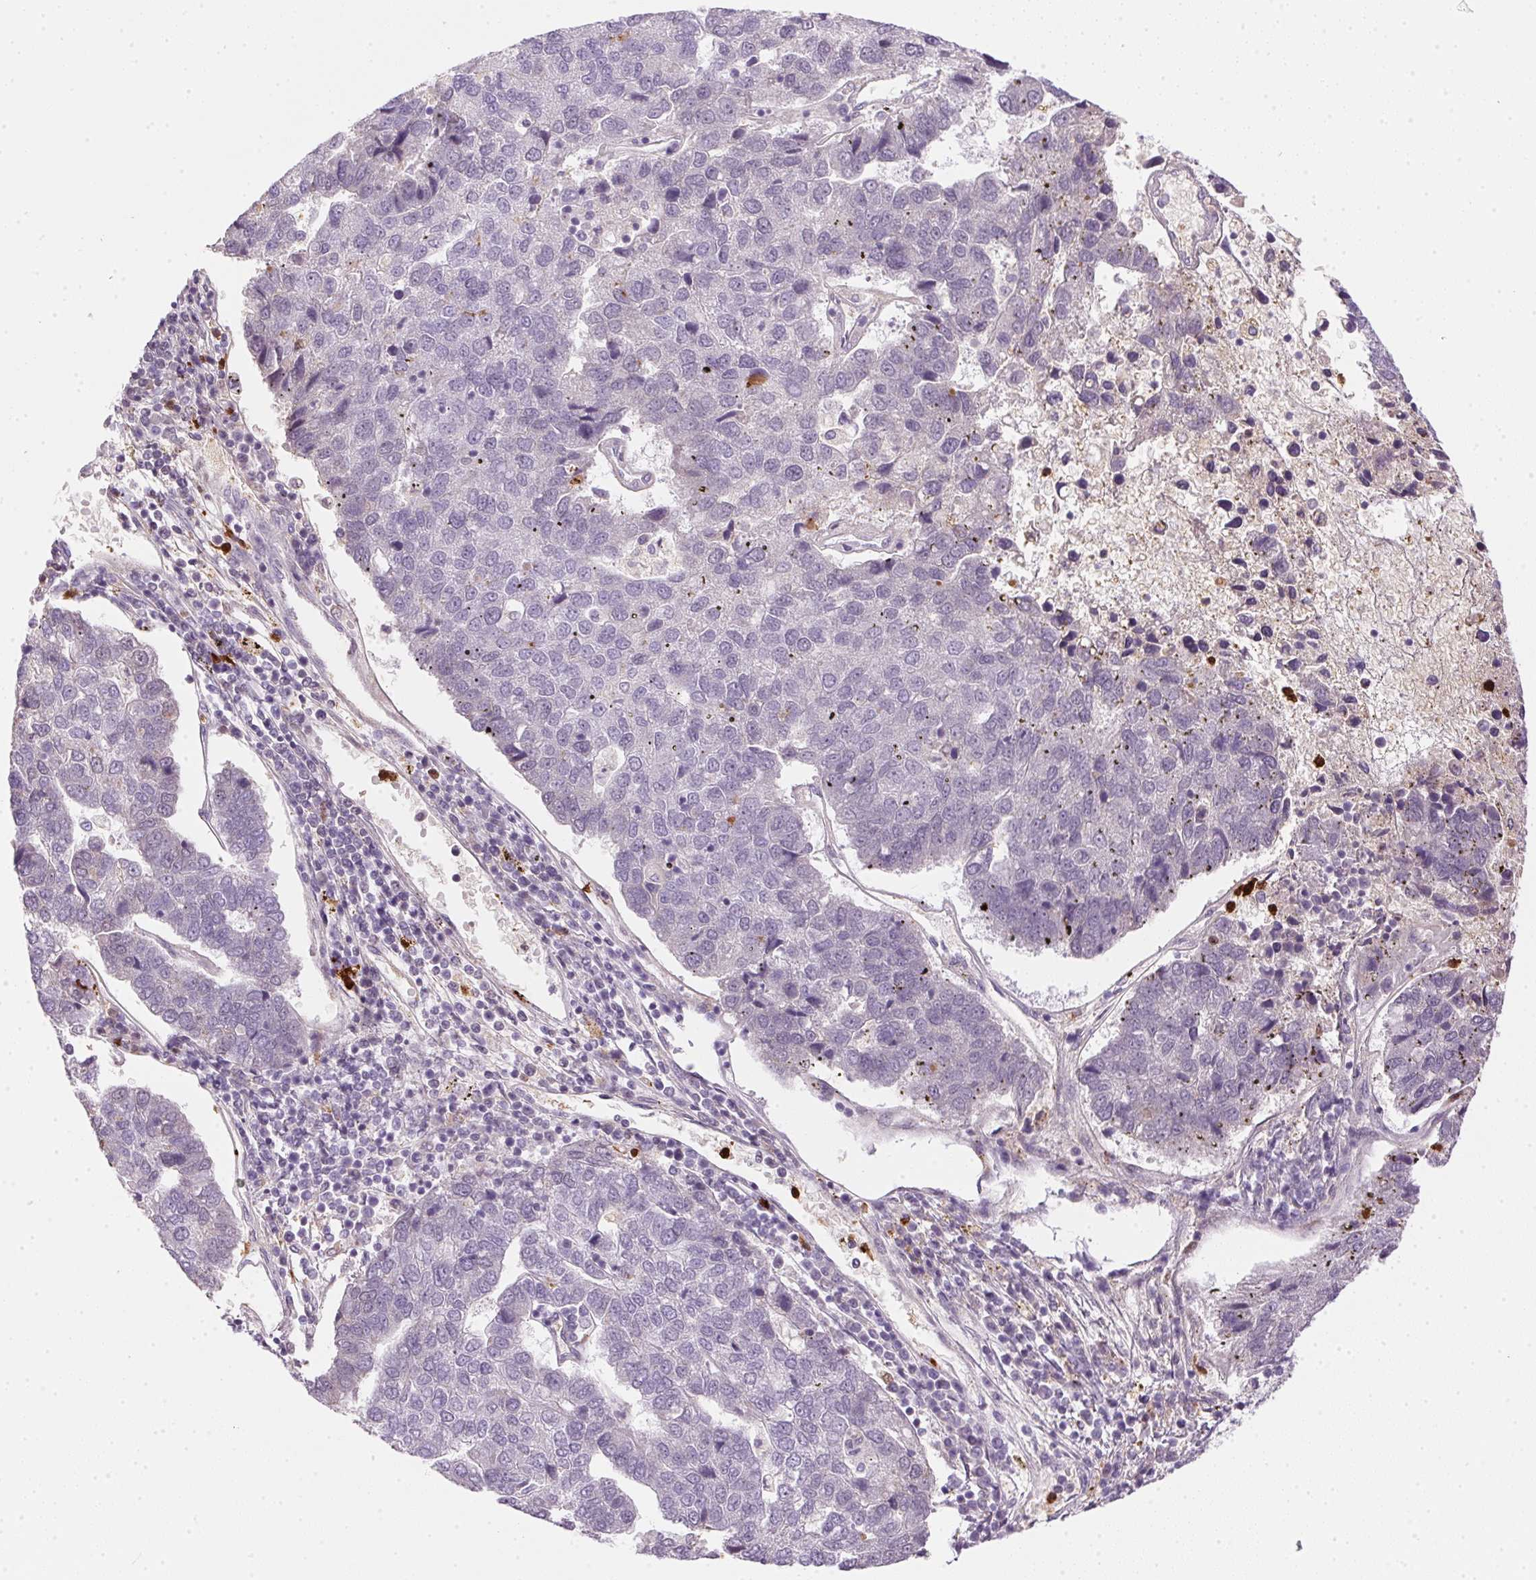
{"staining": {"intensity": "negative", "quantity": "none", "location": "none"}, "tissue": "pancreatic cancer", "cell_type": "Tumor cells", "image_type": "cancer", "snomed": [{"axis": "morphology", "description": "Adenocarcinoma, NOS"}, {"axis": "topography", "description": "Pancreas"}], "caption": "Tumor cells are negative for protein expression in human pancreatic cancer (adenocarcinoma). (DAB IHC, high magnification).", "gene": "ORM1", "patient": {"sex": "female", "age": 61}}